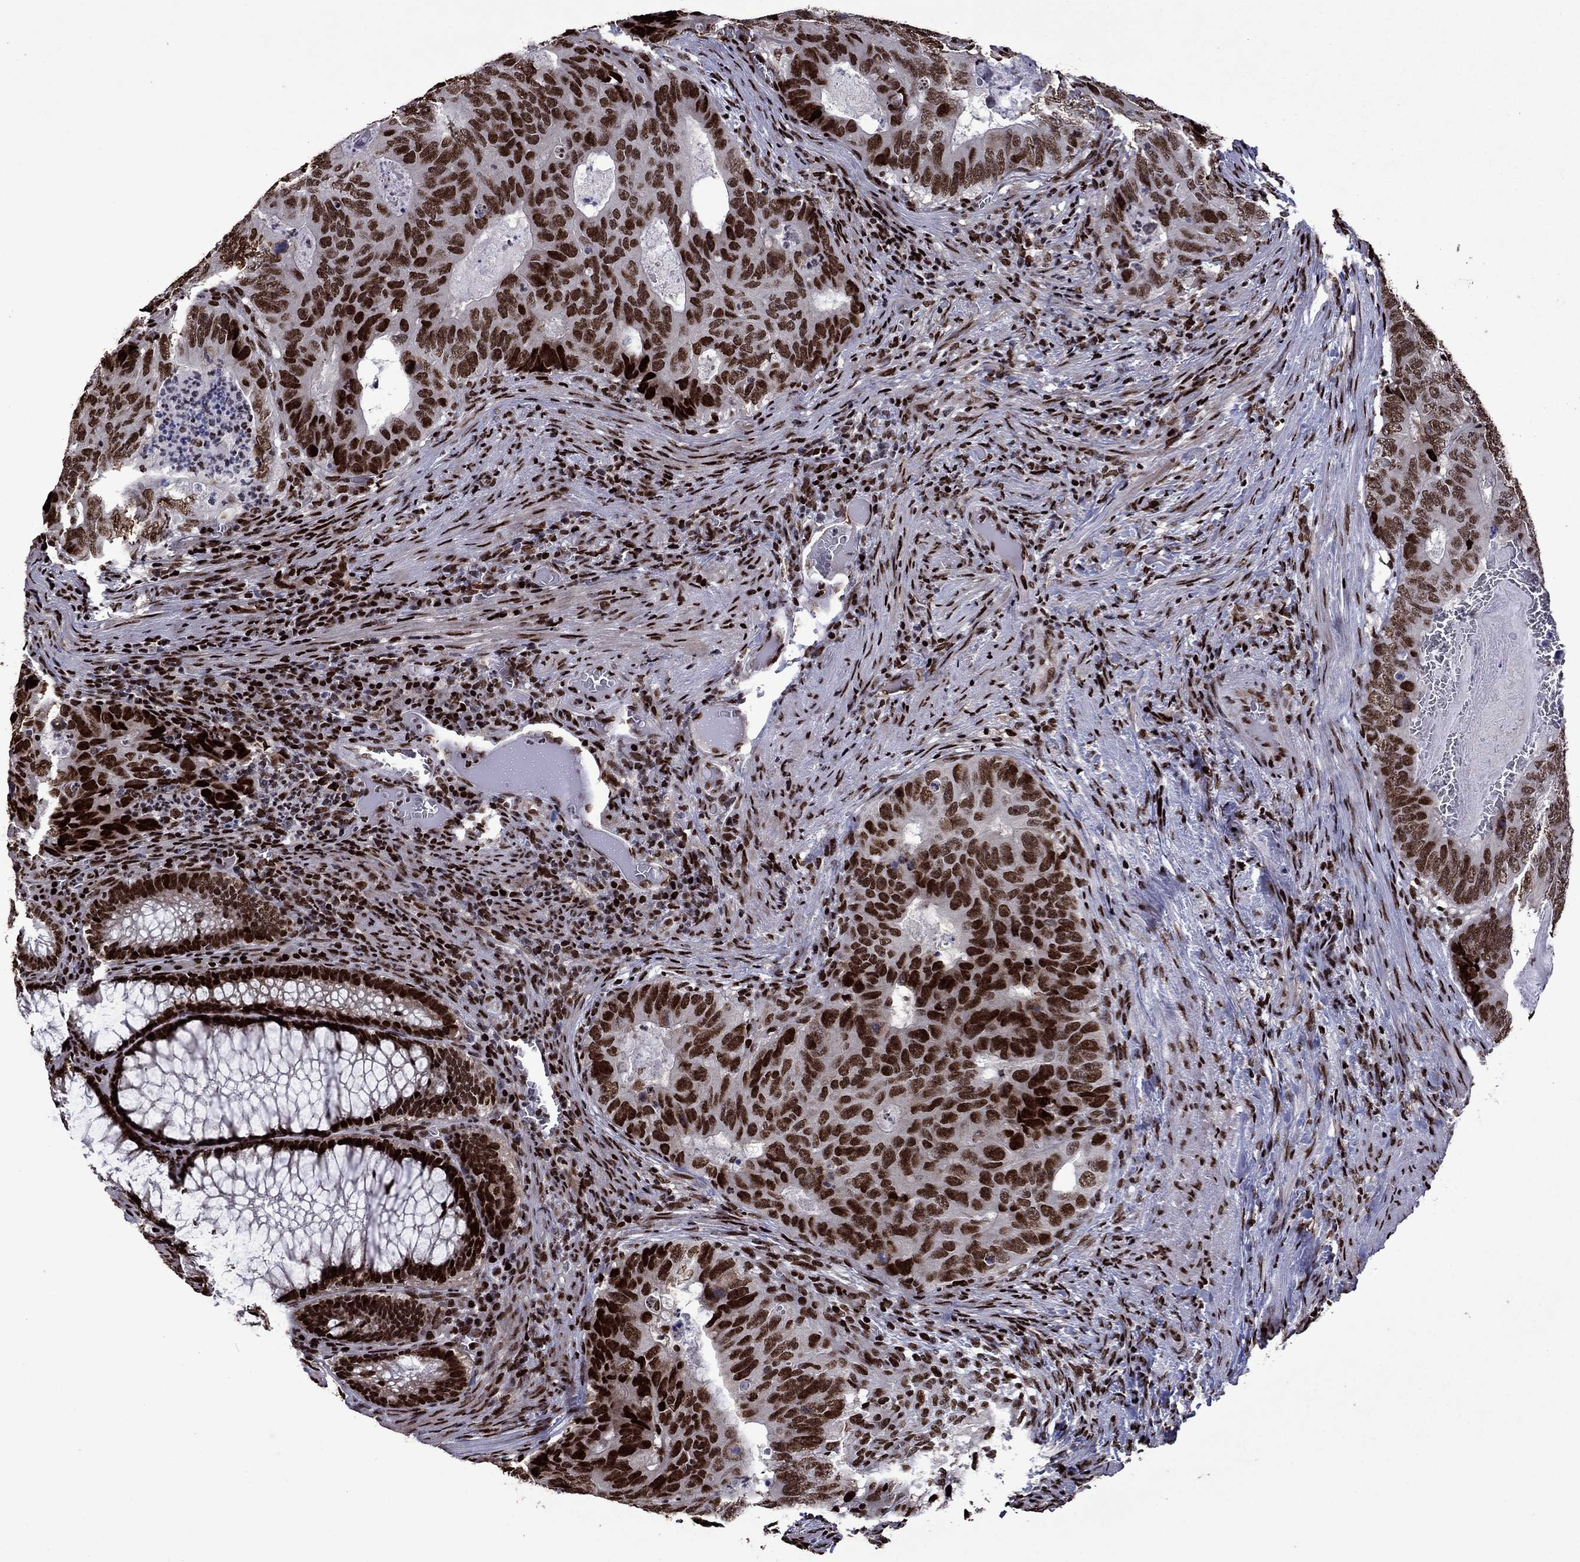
{"staining": {"intensity": "strong", "quantity": ">75%", "location": "nuclear"}, "tissue": "colorectal cancer", "cell_type": "Tumor cells", "image_type": "cancer", "snomed": [{"axis": "morphology", "description": "Adenocarcinoma, NOS"}, {"axis": "topography", "description": "Colon"}], "caption": "A histopathology image showing strong nuclear expression in approximately >75% of tumor cells in adenocarcinoma (colorectal), as visualized by brown immunohistochemical staining.", "gene": "LIMK1", "patient": {"sex": "male", "age": 79}}